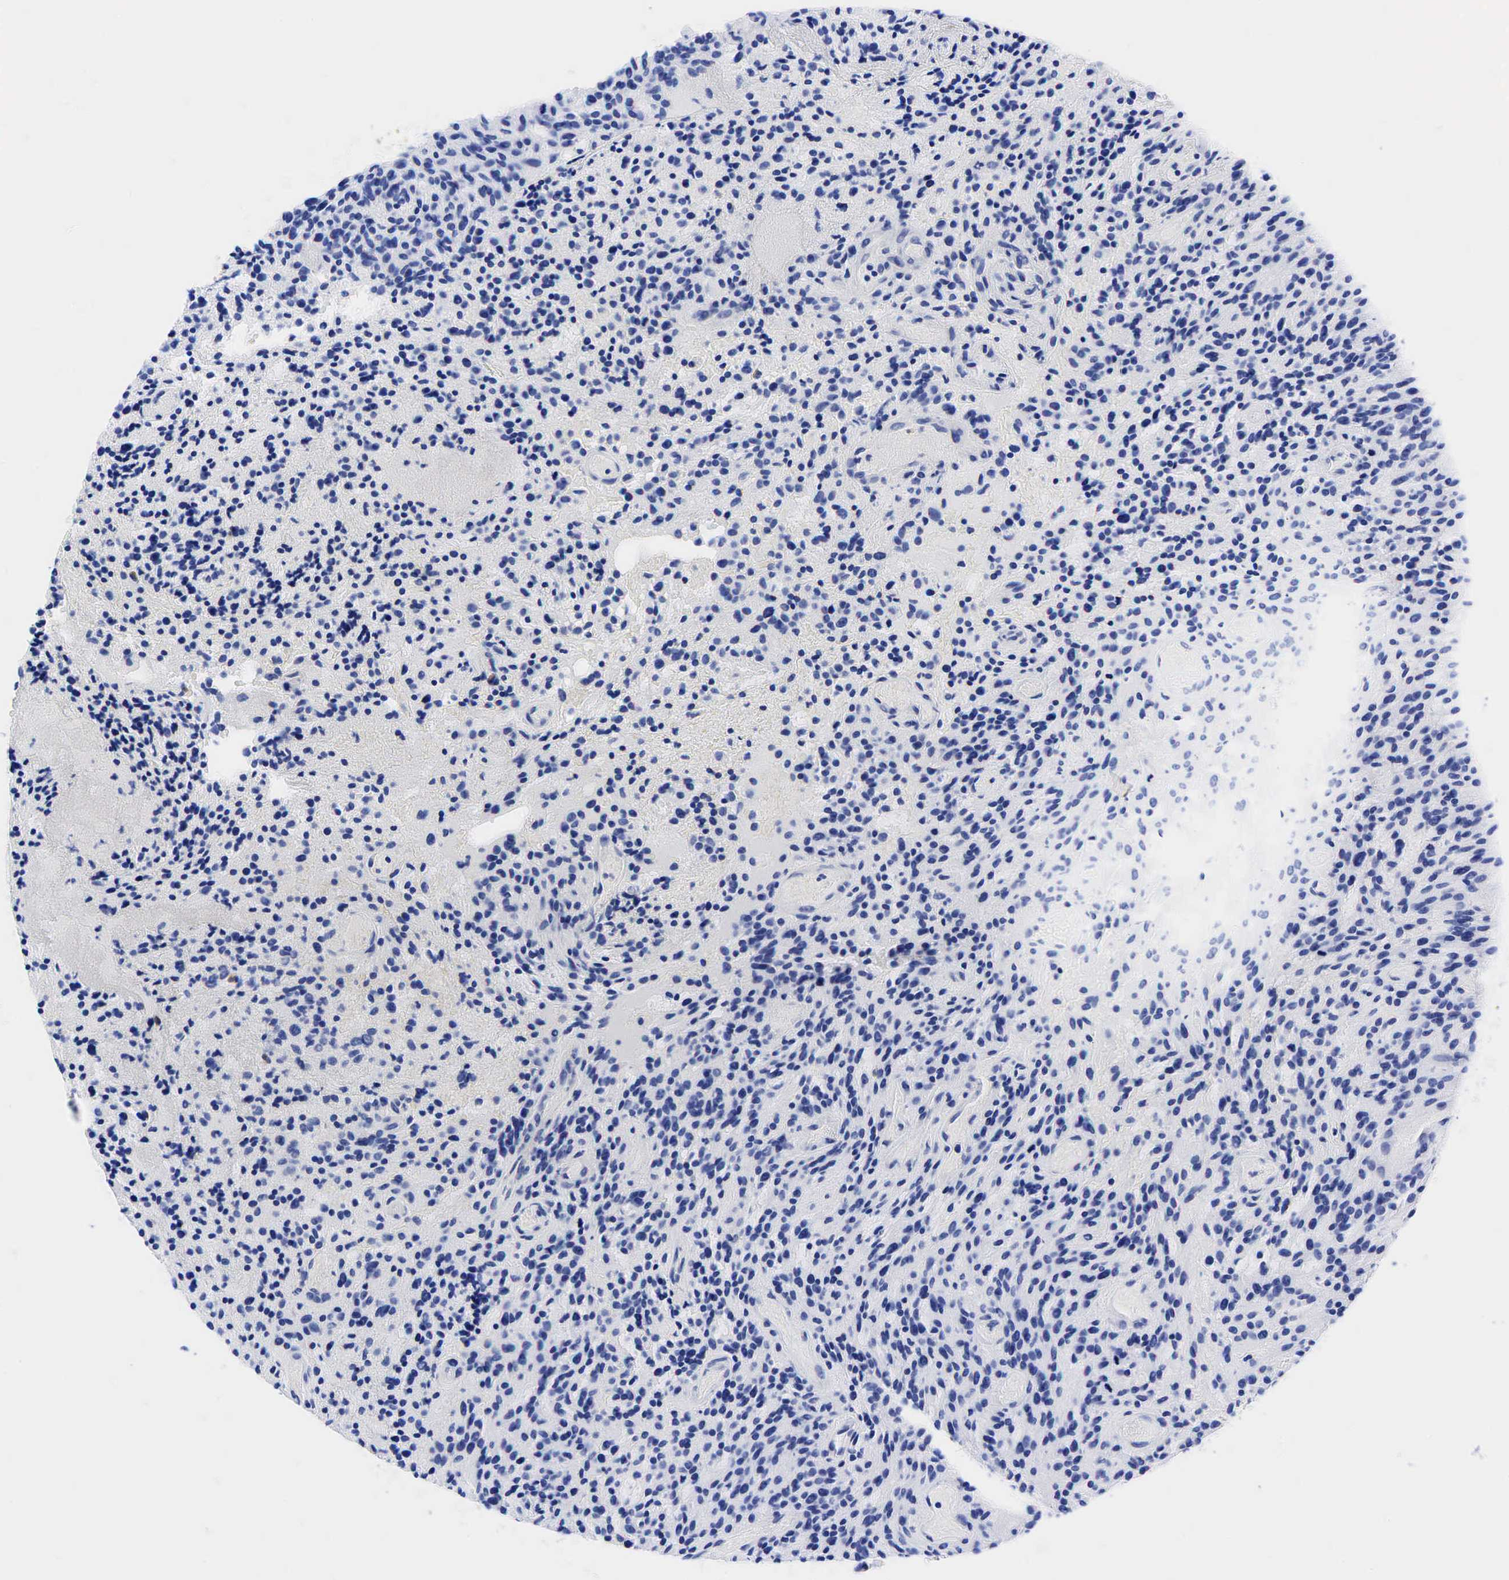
{"staining": {"intensity": "negative", "quantity": "none", "location": "none"}, "tissue": "glioma", "cell_type": "Tumor cells", "image_type": "cancer", "snomed": [{"axis": "morphology", "description": "Glioma, malignant, High grade"}, {"axis": "topography", "description": "Brain"}], "caption": "A photomicrograph of glioma stained for a protein demonstrates no brown staining in tumor cells.", "gene": "KRT19", "patient": {"sex": "female", "age": 13}}